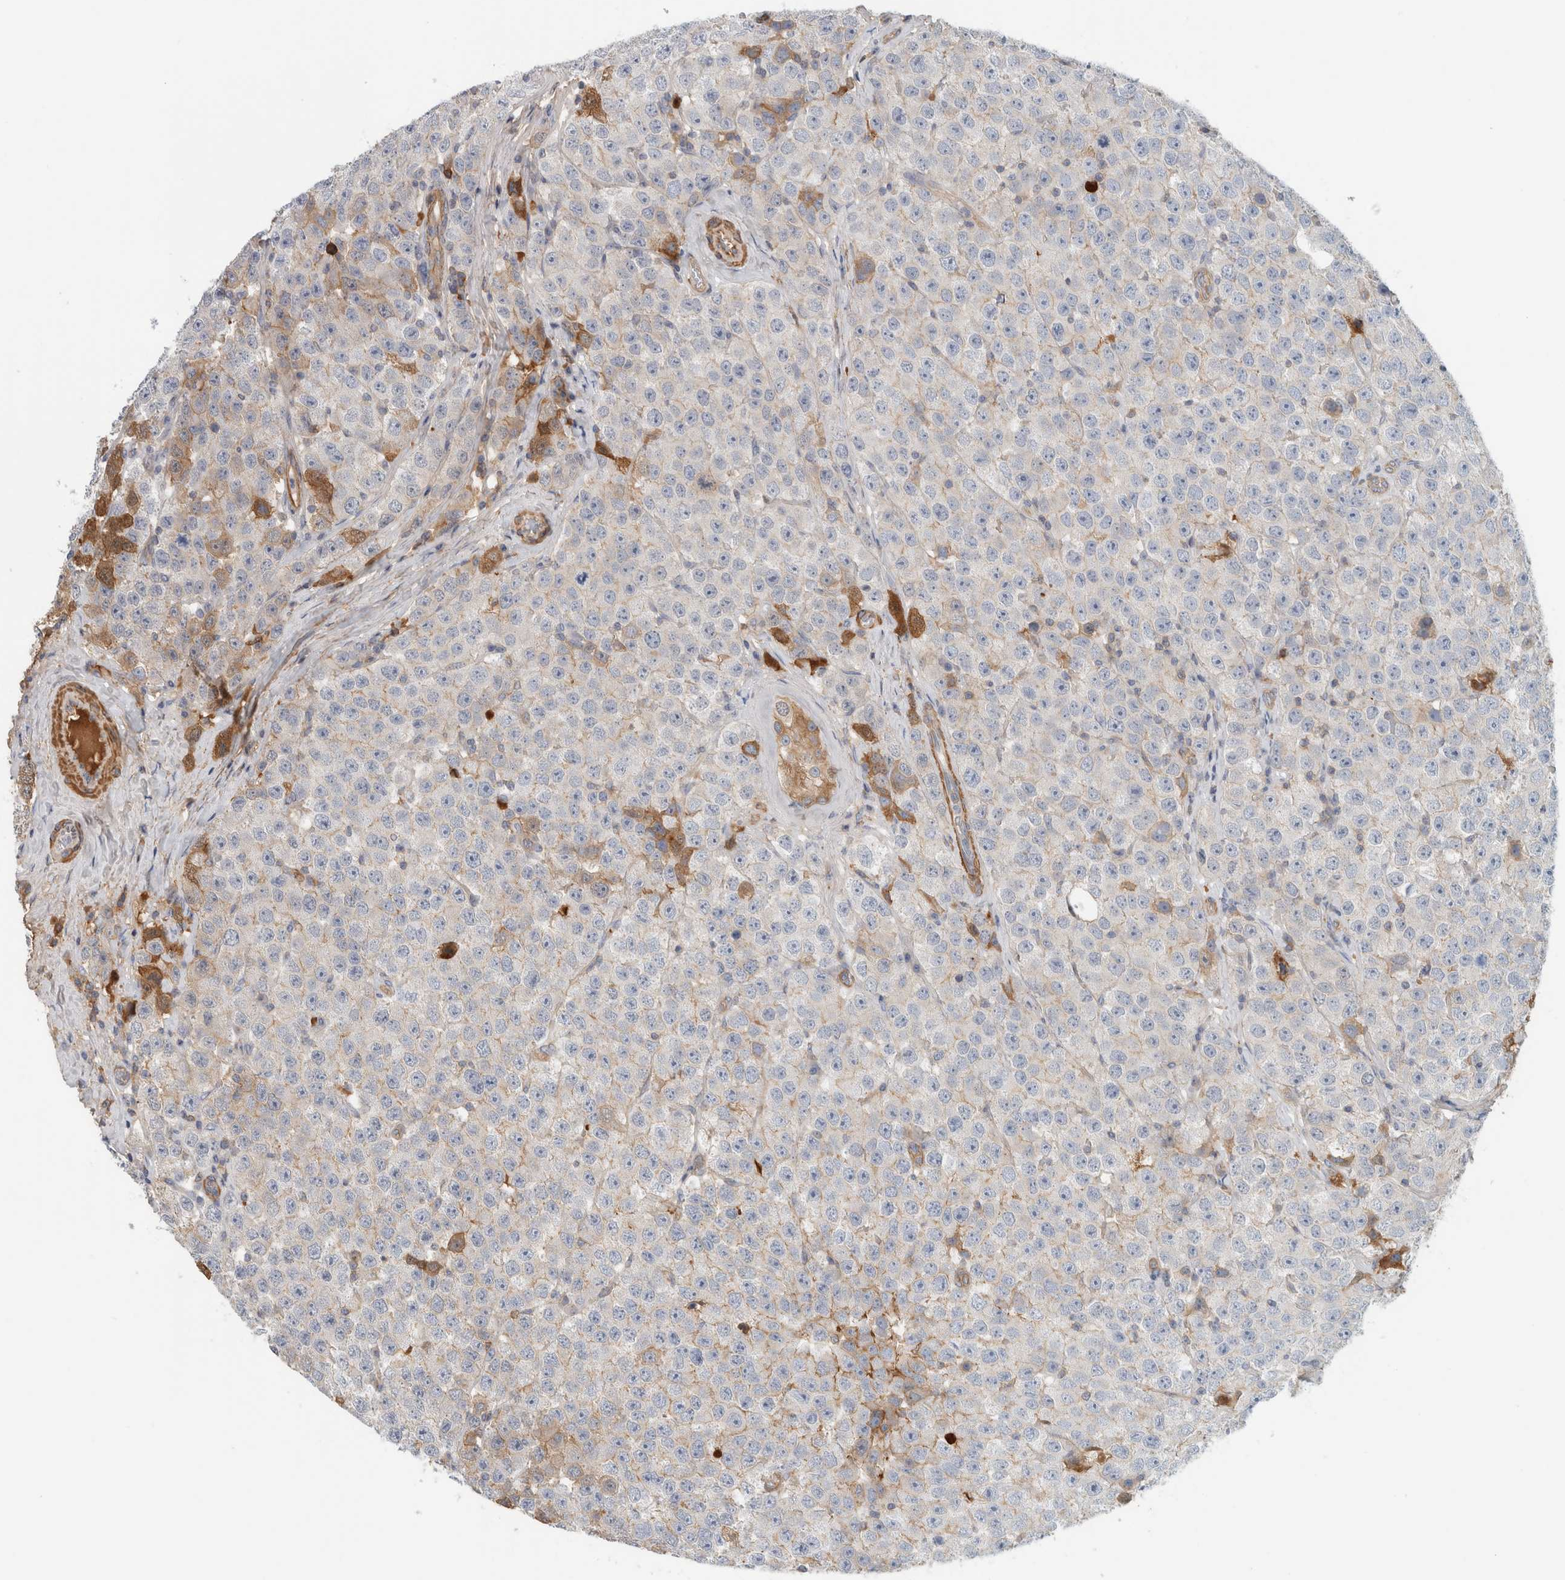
{"staining": {"intensity": "negative", "quantity": "none", "location": "none"}, "tissue": "testis cancer", "cell_type": "Tumor cells", "image_type": "cancer", "snomed": [{"axis": "morphology", "description": "Seminoma, NOS"}, {"axis": "morphology", "description": "Carcinoma, Embryonal, NOS"}, {"axis": "topography", "description": "Testis"}], "caption": "IHC of human testis seminoma demonstrates no staining in tumor cells.", "gene": "CFI", "patient": {"sex": "male", "age": 28}}